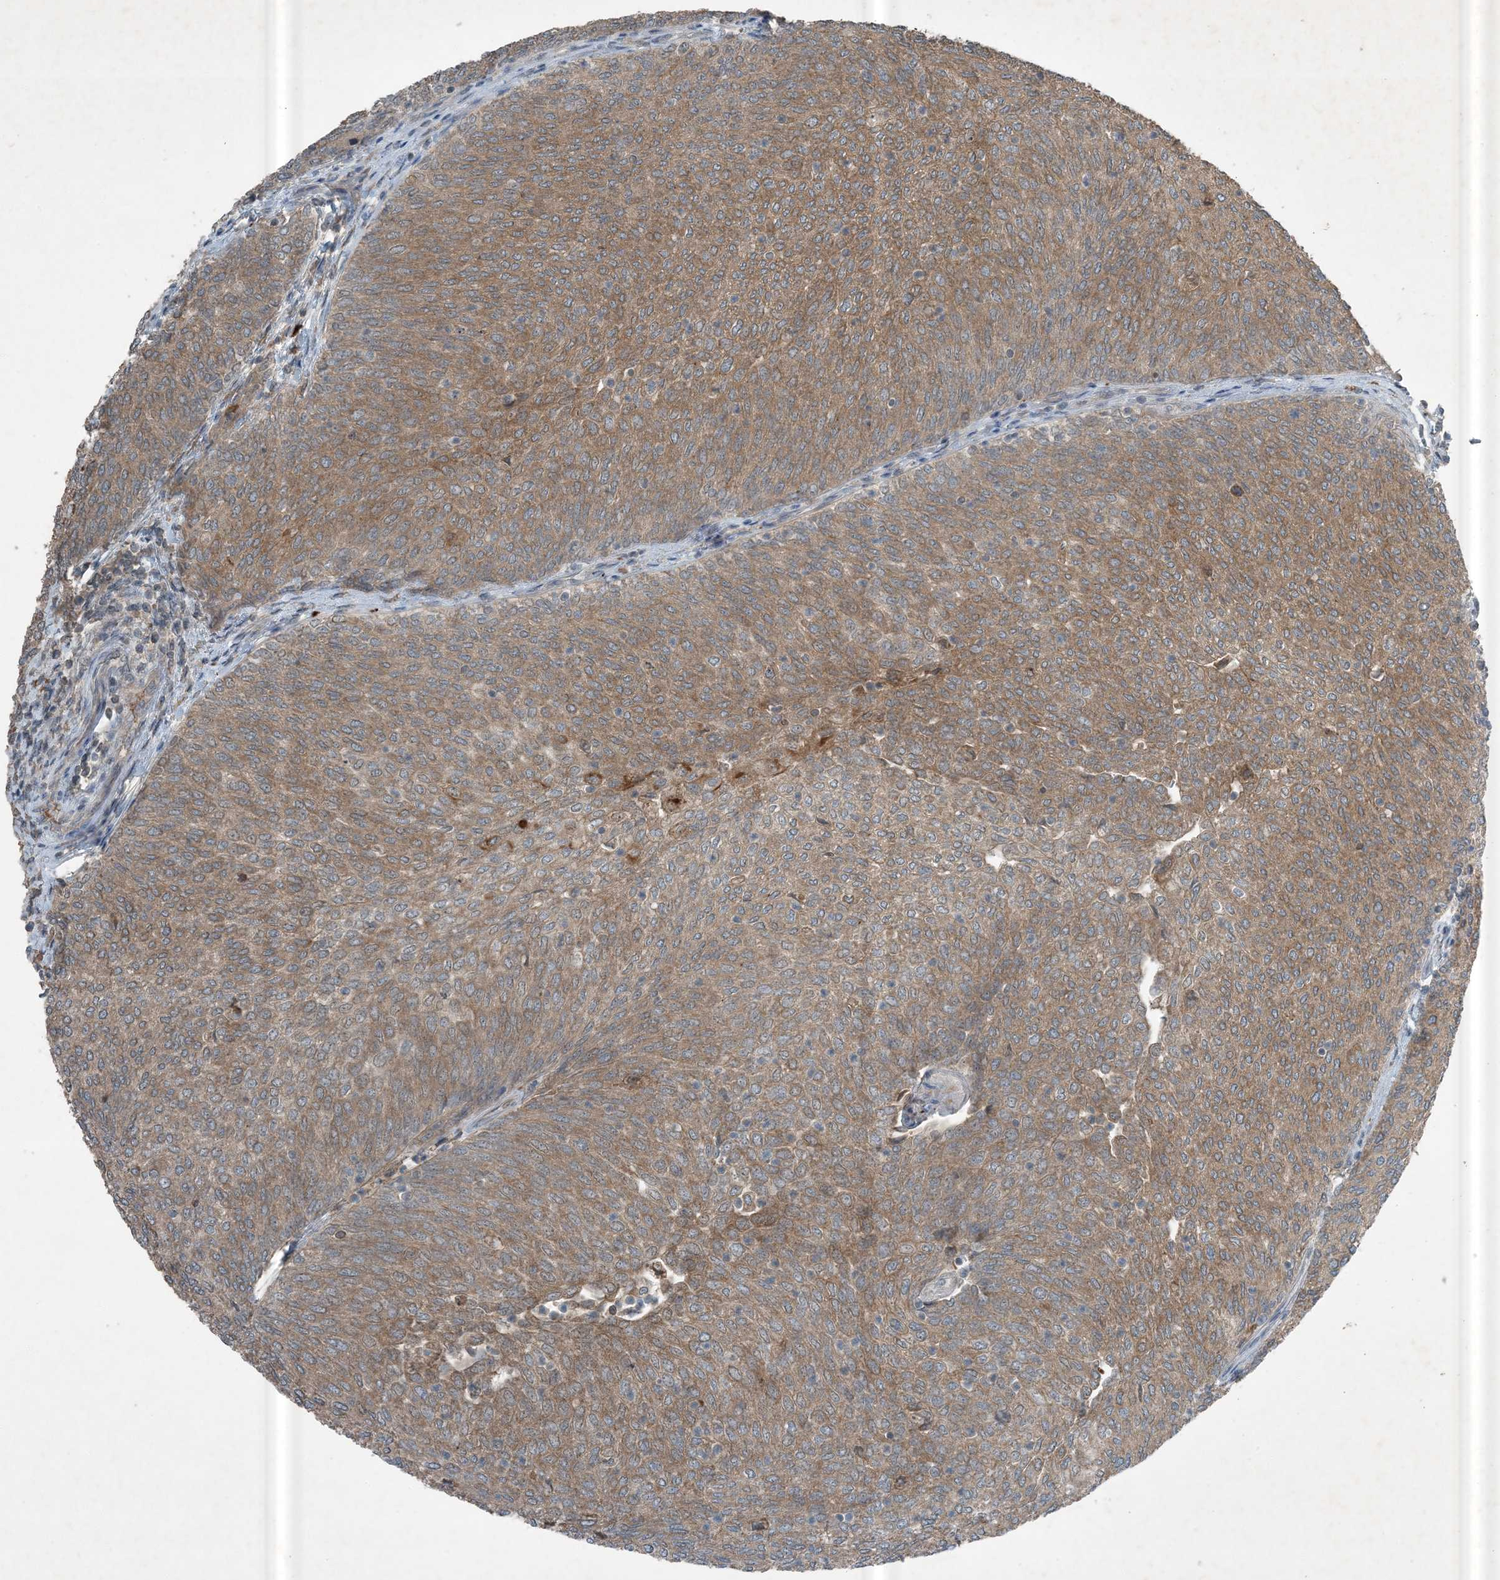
{"staining": {"intensity": "moderate", "quantity": ">75%", "location": "cytoplasmic/membranous"}, "tissue": "urothelial cancer", "cell_type": "Tumor cells", "image_type": "cancer", "snomed": [{"axis": "morphology", "description": "Urothelial carcinoma, Low grade"}, {"axis": "topography", "description": "Urinary bladder"}], "caption": "Low-grade urothelial carcinoma stained for a protein displays moderate cytoplasmic/membranous positivity in tumor cells. The protein of interest is stained brown, and the nuclei are stained in blue (DAB IHC with brightfield microscopy, high magnification).", "gene": "MDN1", "patient": {"sex": "female", "age": 79}}